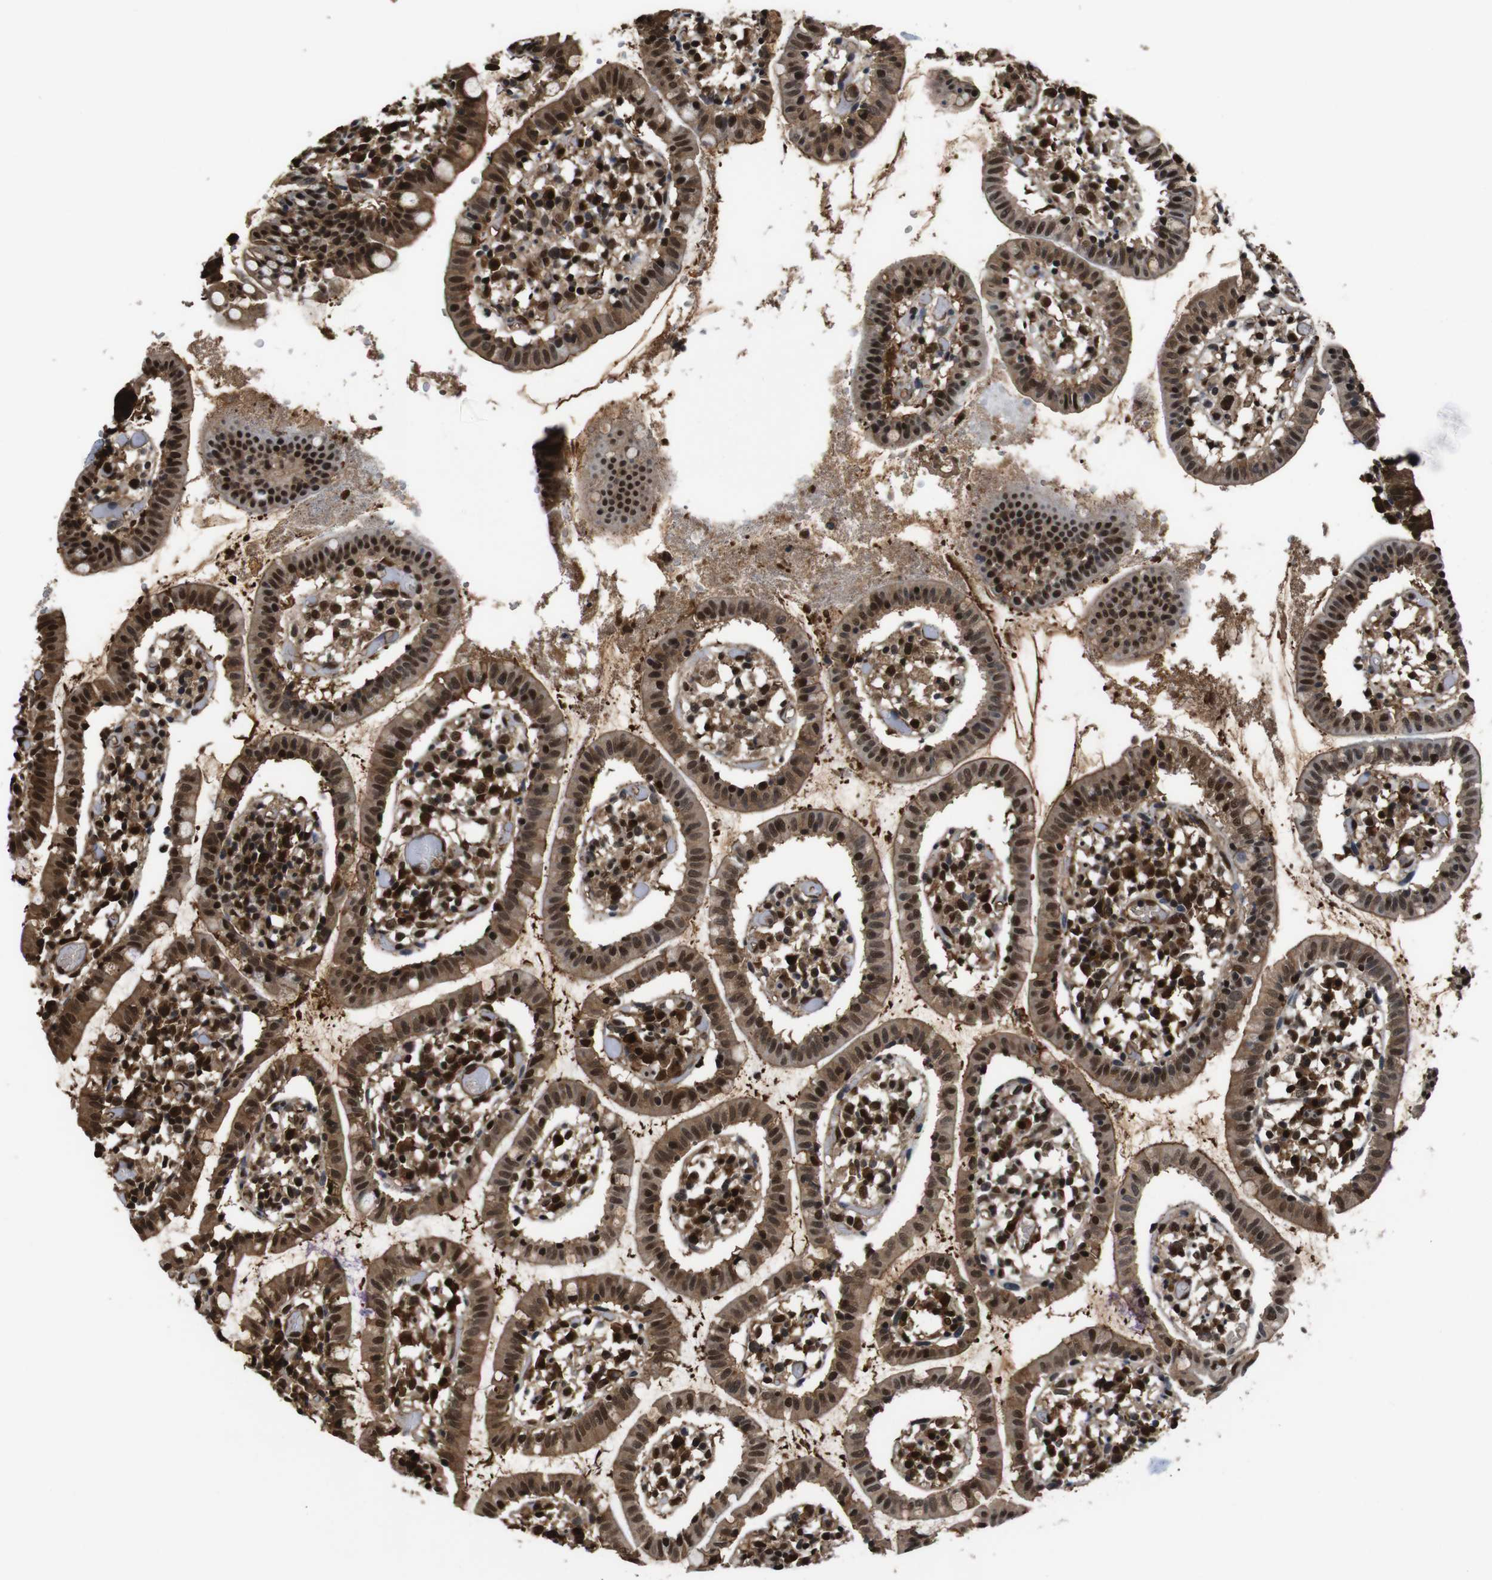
{"staining": {"intensity": "moderate", "quantity": ">75%", "location": "cytoplasmic/membranous,nuclear"}, "tissue": "small intestine", "cell_type": "Glandular cells", "image_type": "normal", "snomed": [{"axis": "morphology", "description": "Normal tissue, NOS"}, {"axis": "morphology", "description": "Cystadenocarcinoma, serous, Metastatic site"}, {"axis": "topography", "description": "Small intestine"}], "caption": "IHC of unremarkable small intestine demonstrates medium levels of moderate cytoplasmic/membranous,nuclear expression in about >75% of glandular cells. (Stains: DAB in brown, nuclei in blue, Microscopy: brightfield microscopy at high magnification).", "gene": "VCP", "patient": {"sex": "female", "age": 61}}